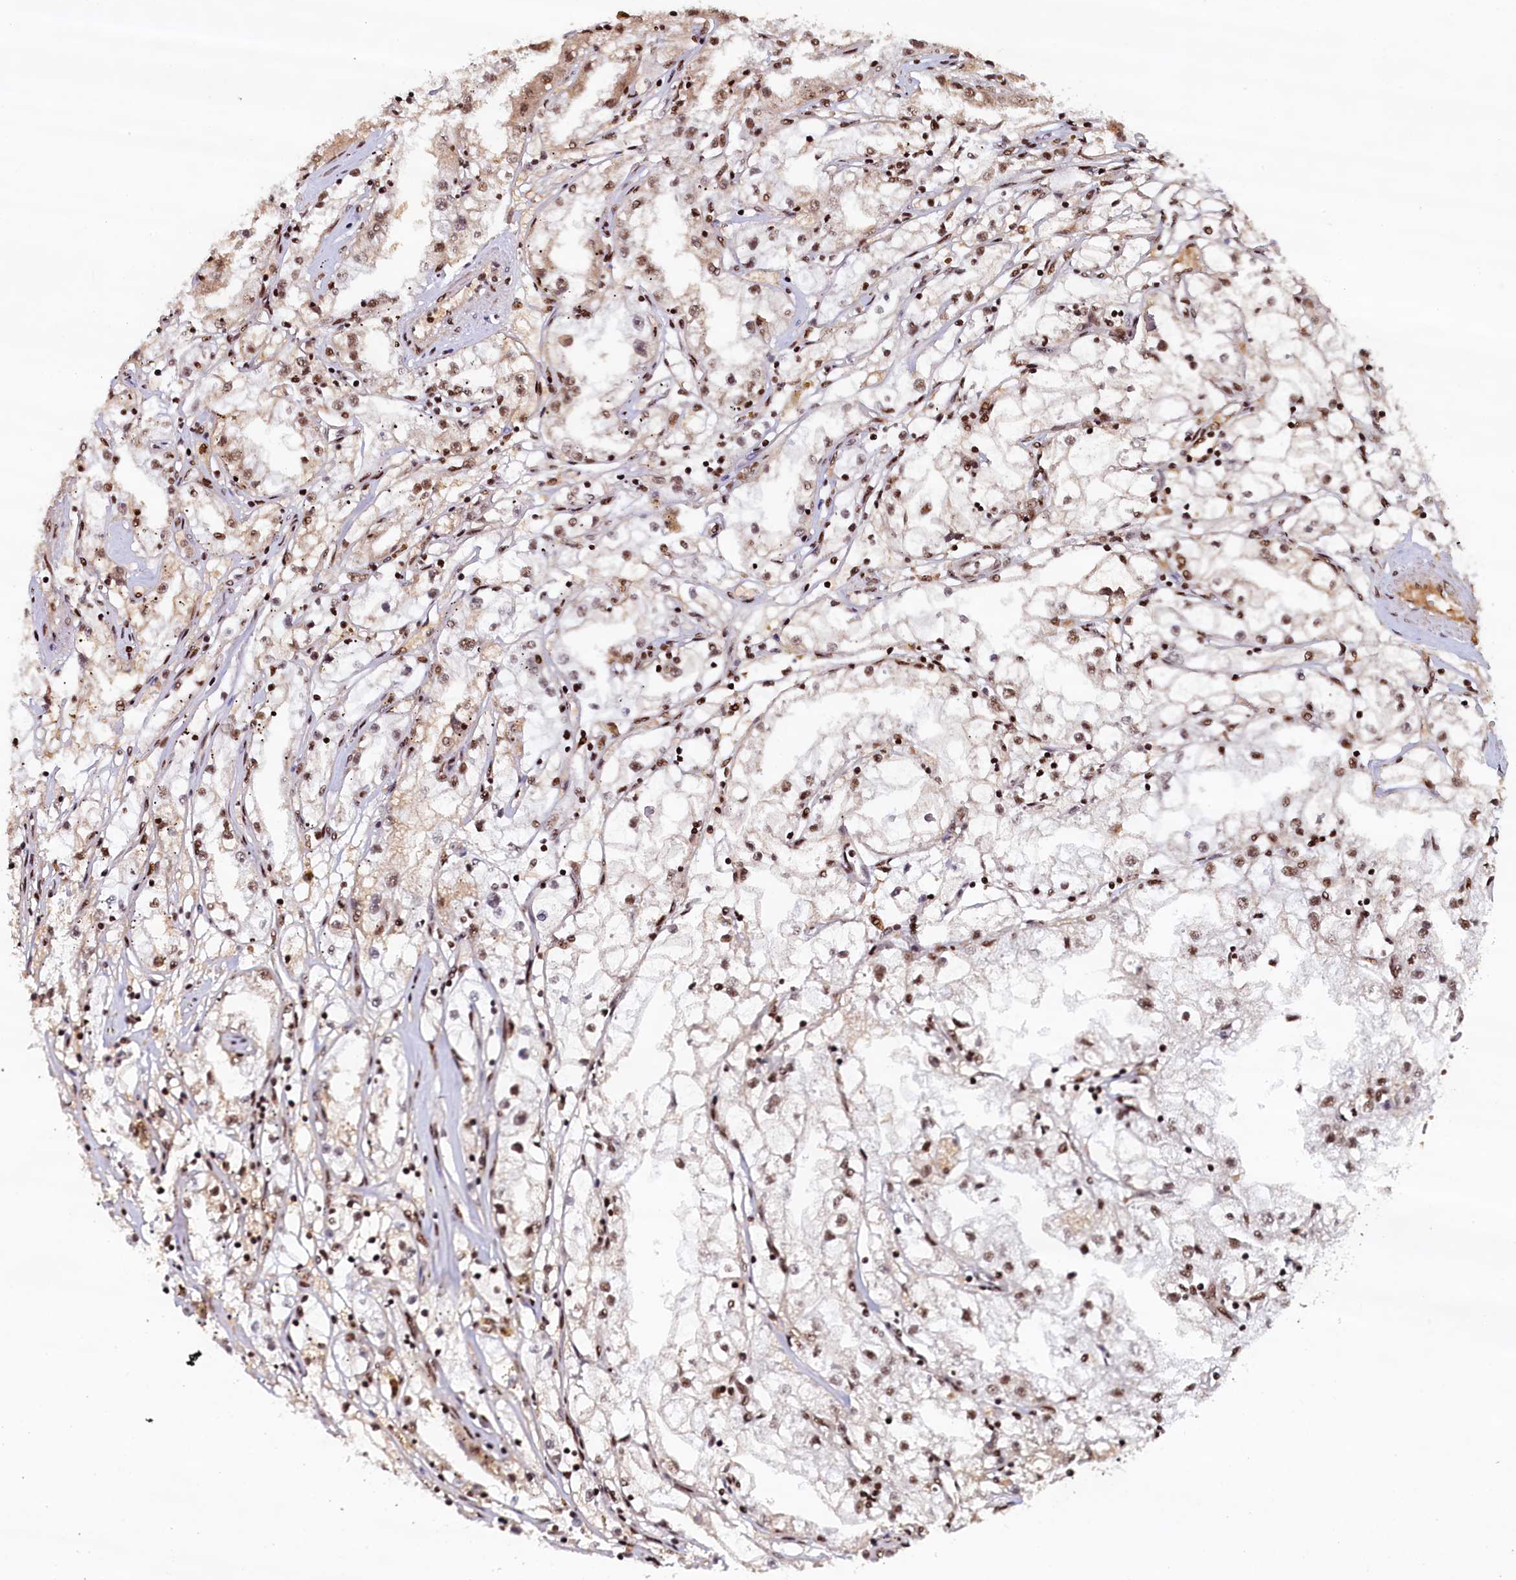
{"staining": {"intensity": "moderate", "quantity": ">75%", "location": "nuclear"}, "tissue": "renal cancer", "cell_type": "Tumor cells", "image_type": "cancer", "snomed": [{"axis": "morphology", "description": "Adenocarcinoma, NOS"}, {"axis": "topography", "description": "Kidney"}], "caption": "This is a photomicrograph of immunohistochemistry staining of renal cancer, which shows moderate positivity in the nuclear of tumor cells.", "gene": "ZC3H18", "patient": {"sex": "male", "age": 56}}